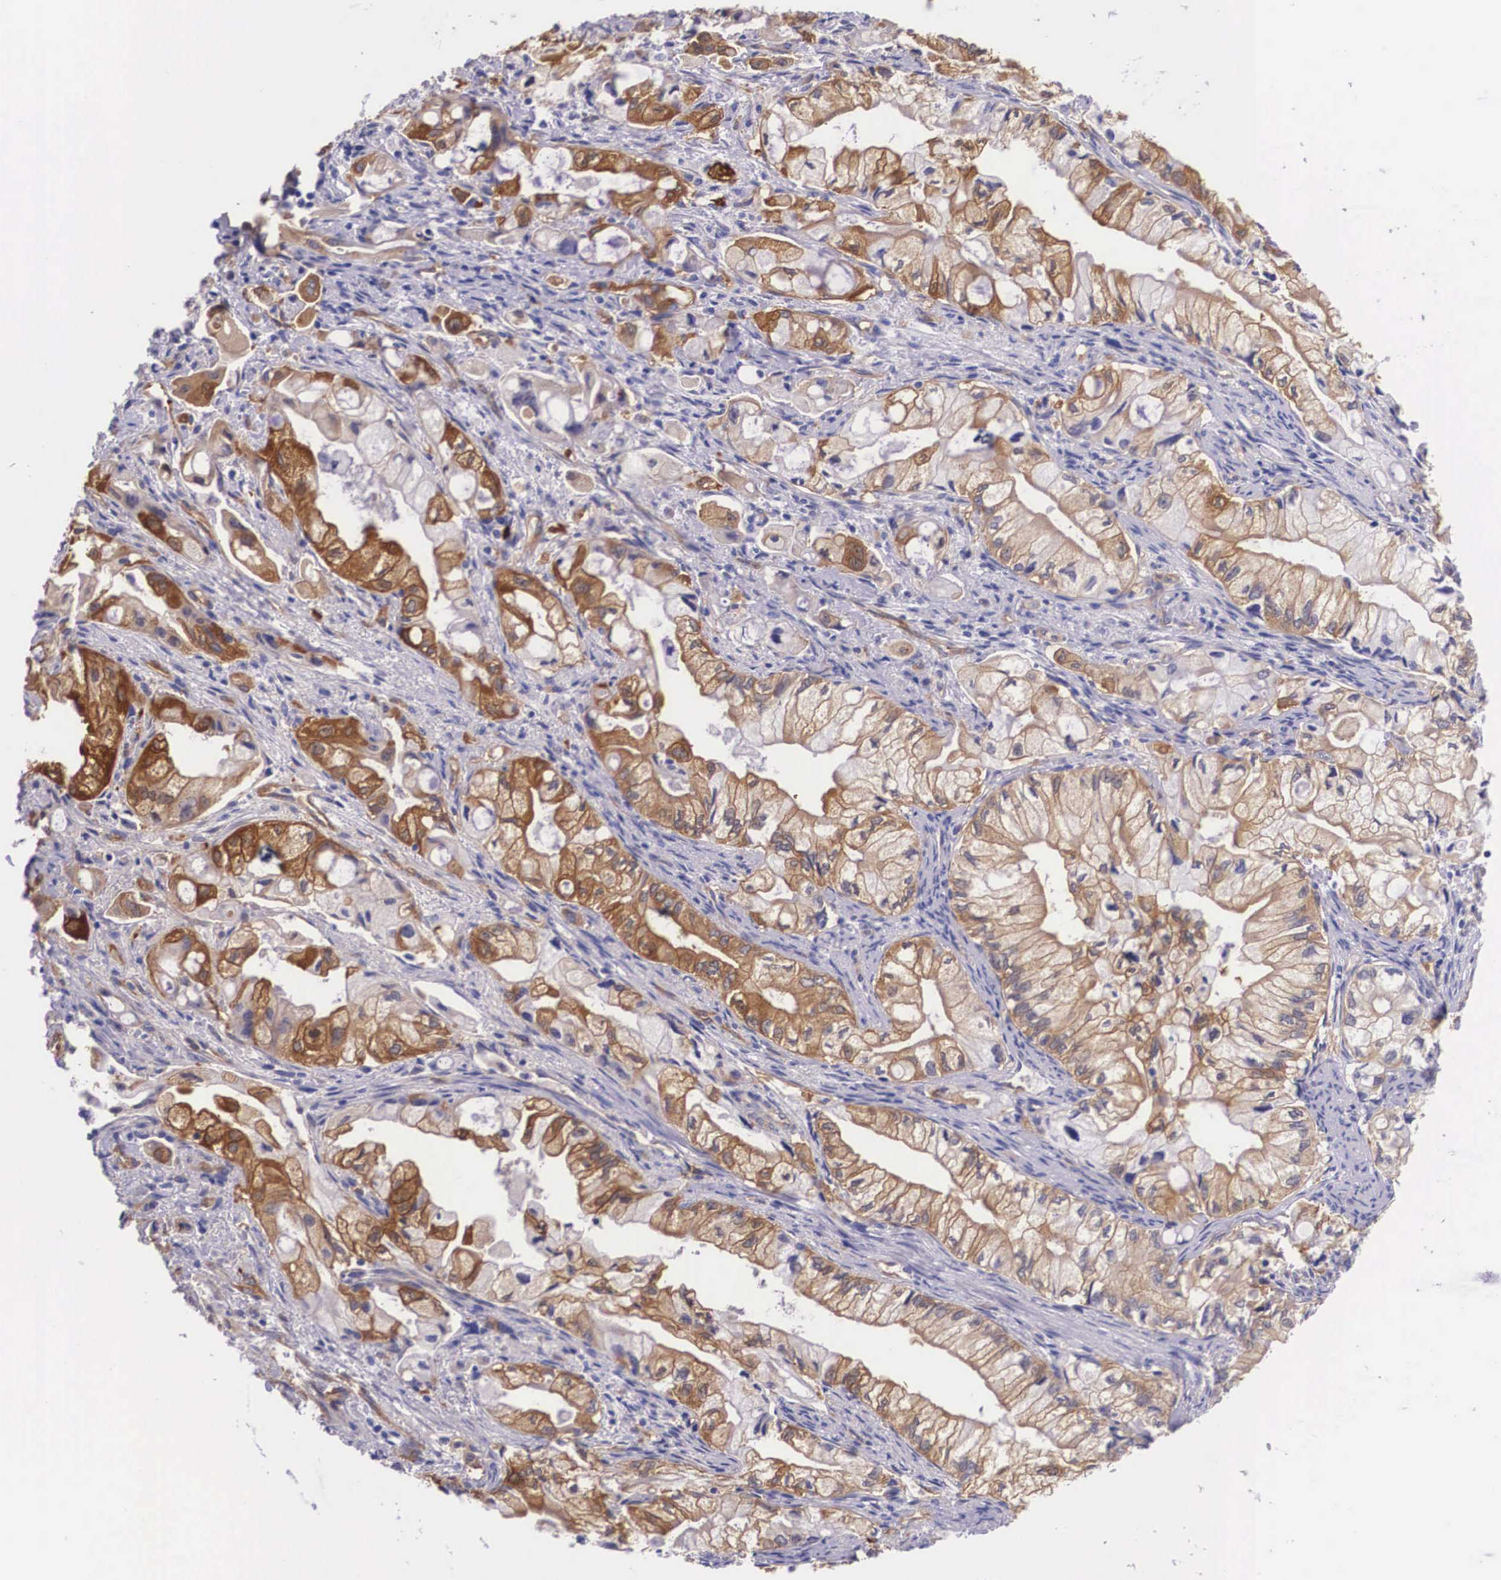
{"staining": {"intensity": "moderate", "quantity": "25%-75%", "location": "cytoplasmic/membranous"}, "tissue": "pancreatic cancer", "cell_type": "Tumor cells", "image_type": "cancer", "snomed": [{"axis": "morphology", "description": "Adenocarcinoma, NOS"}, {"axis": "topography", "description": "Pancreas"}], "caption": "Pancreatic cancer stained with immunohistochemistry shows moderate cytoplasmic/membranous staining in about 25%-75% of tumor cells.", "gene": "BCAR1", "patient": {"sex": "male", "age": 79}}